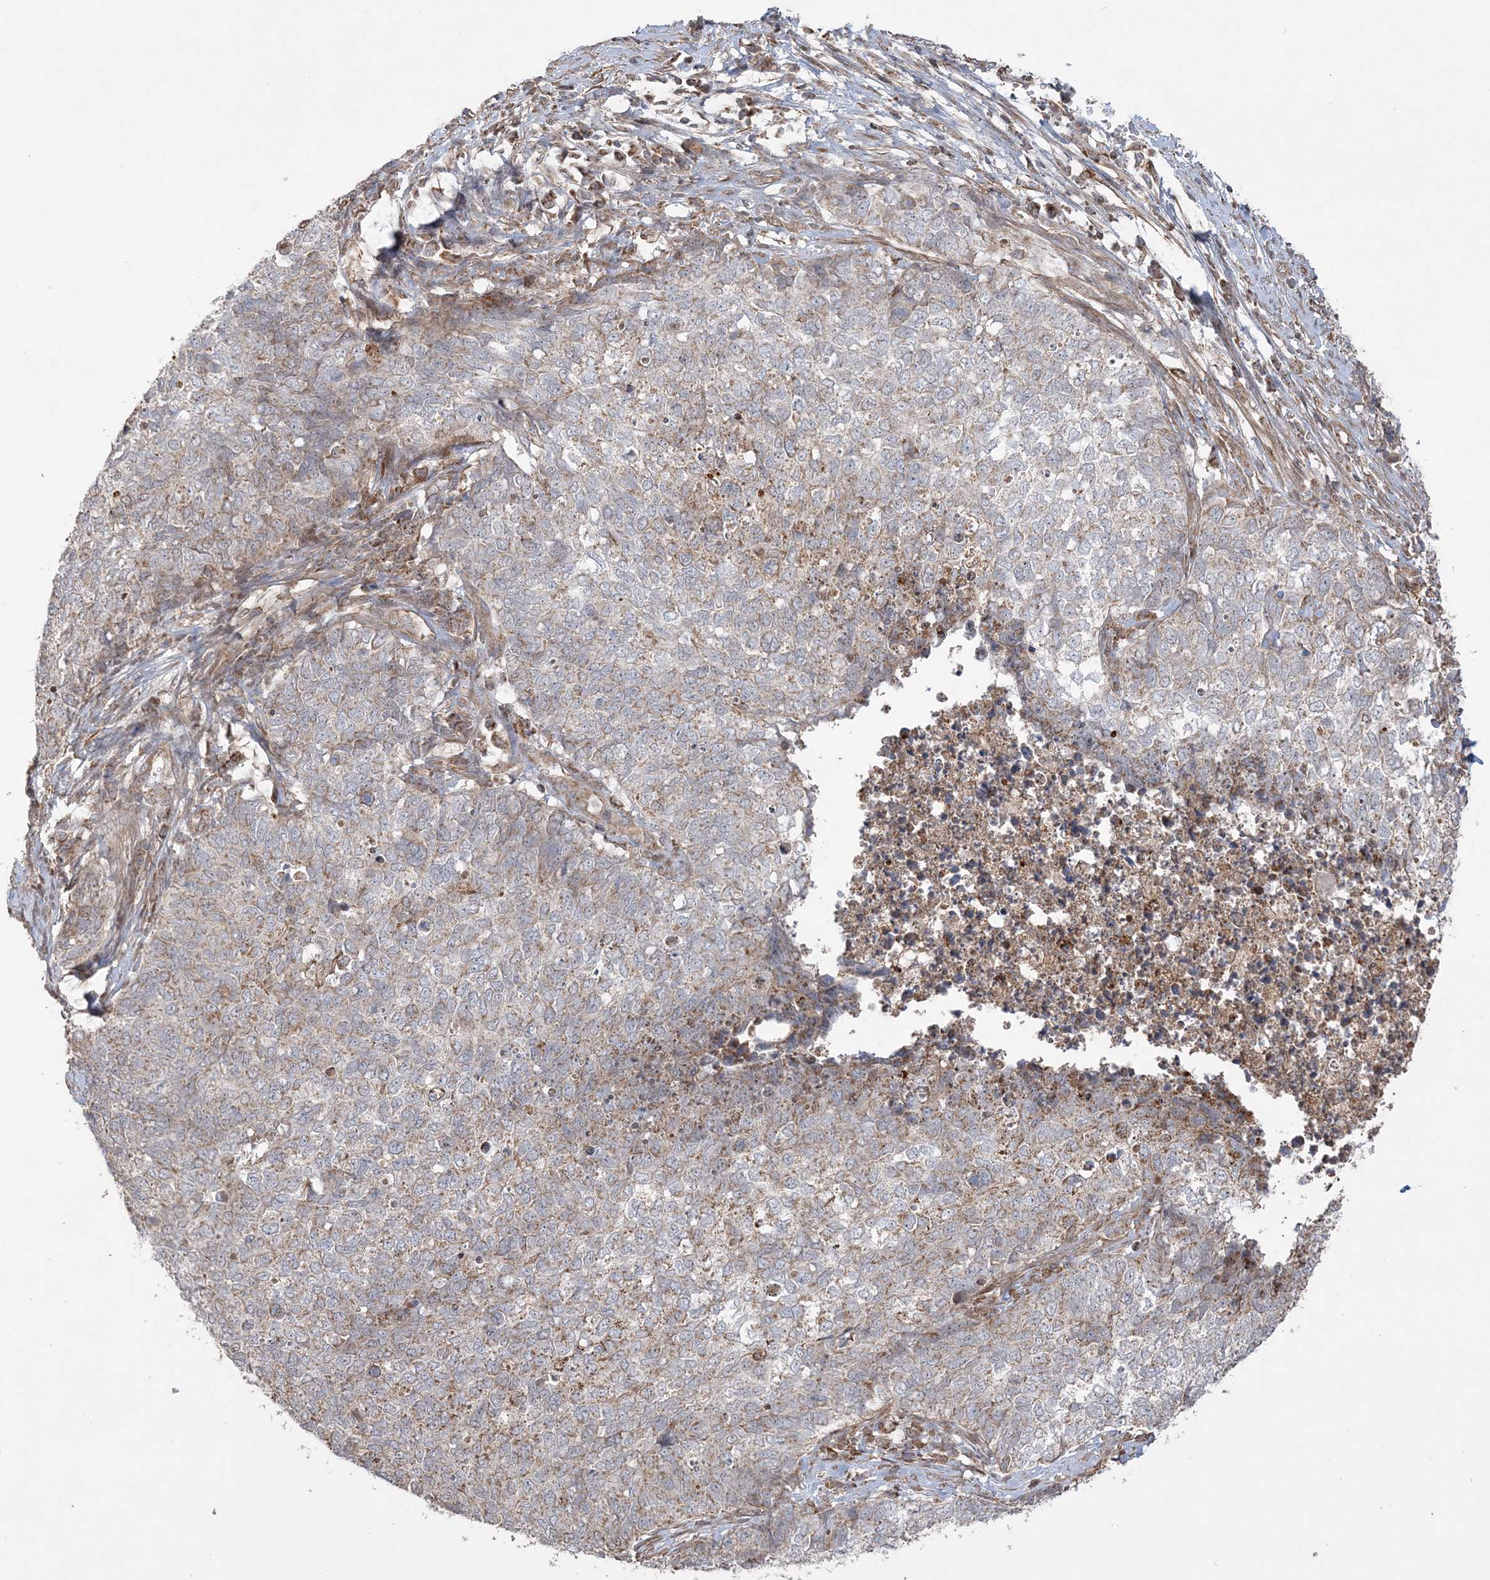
{"staining": {"intensity": "weak", "quantity": "25%-75%", "location": "cytoplasmic/membranous"}, "tissue": "cervical cancer", "cell_type": "Tumor cells", "image_type": "cancer", "snomed": [{"axis": "morphology", "description": "Squamous cell carcinoma, NOS"}, {"axis": "topography", "description": "Cervix"}], "caption": "A histopathology image showing weak cytoplasmic/membranous expression in about 25%-75% of tumor cells in cervical cancer, as visualized by brown immunohistochemical staining.", "gene": "SCLT1", "patient": {"sex": "female", "age": 63}}